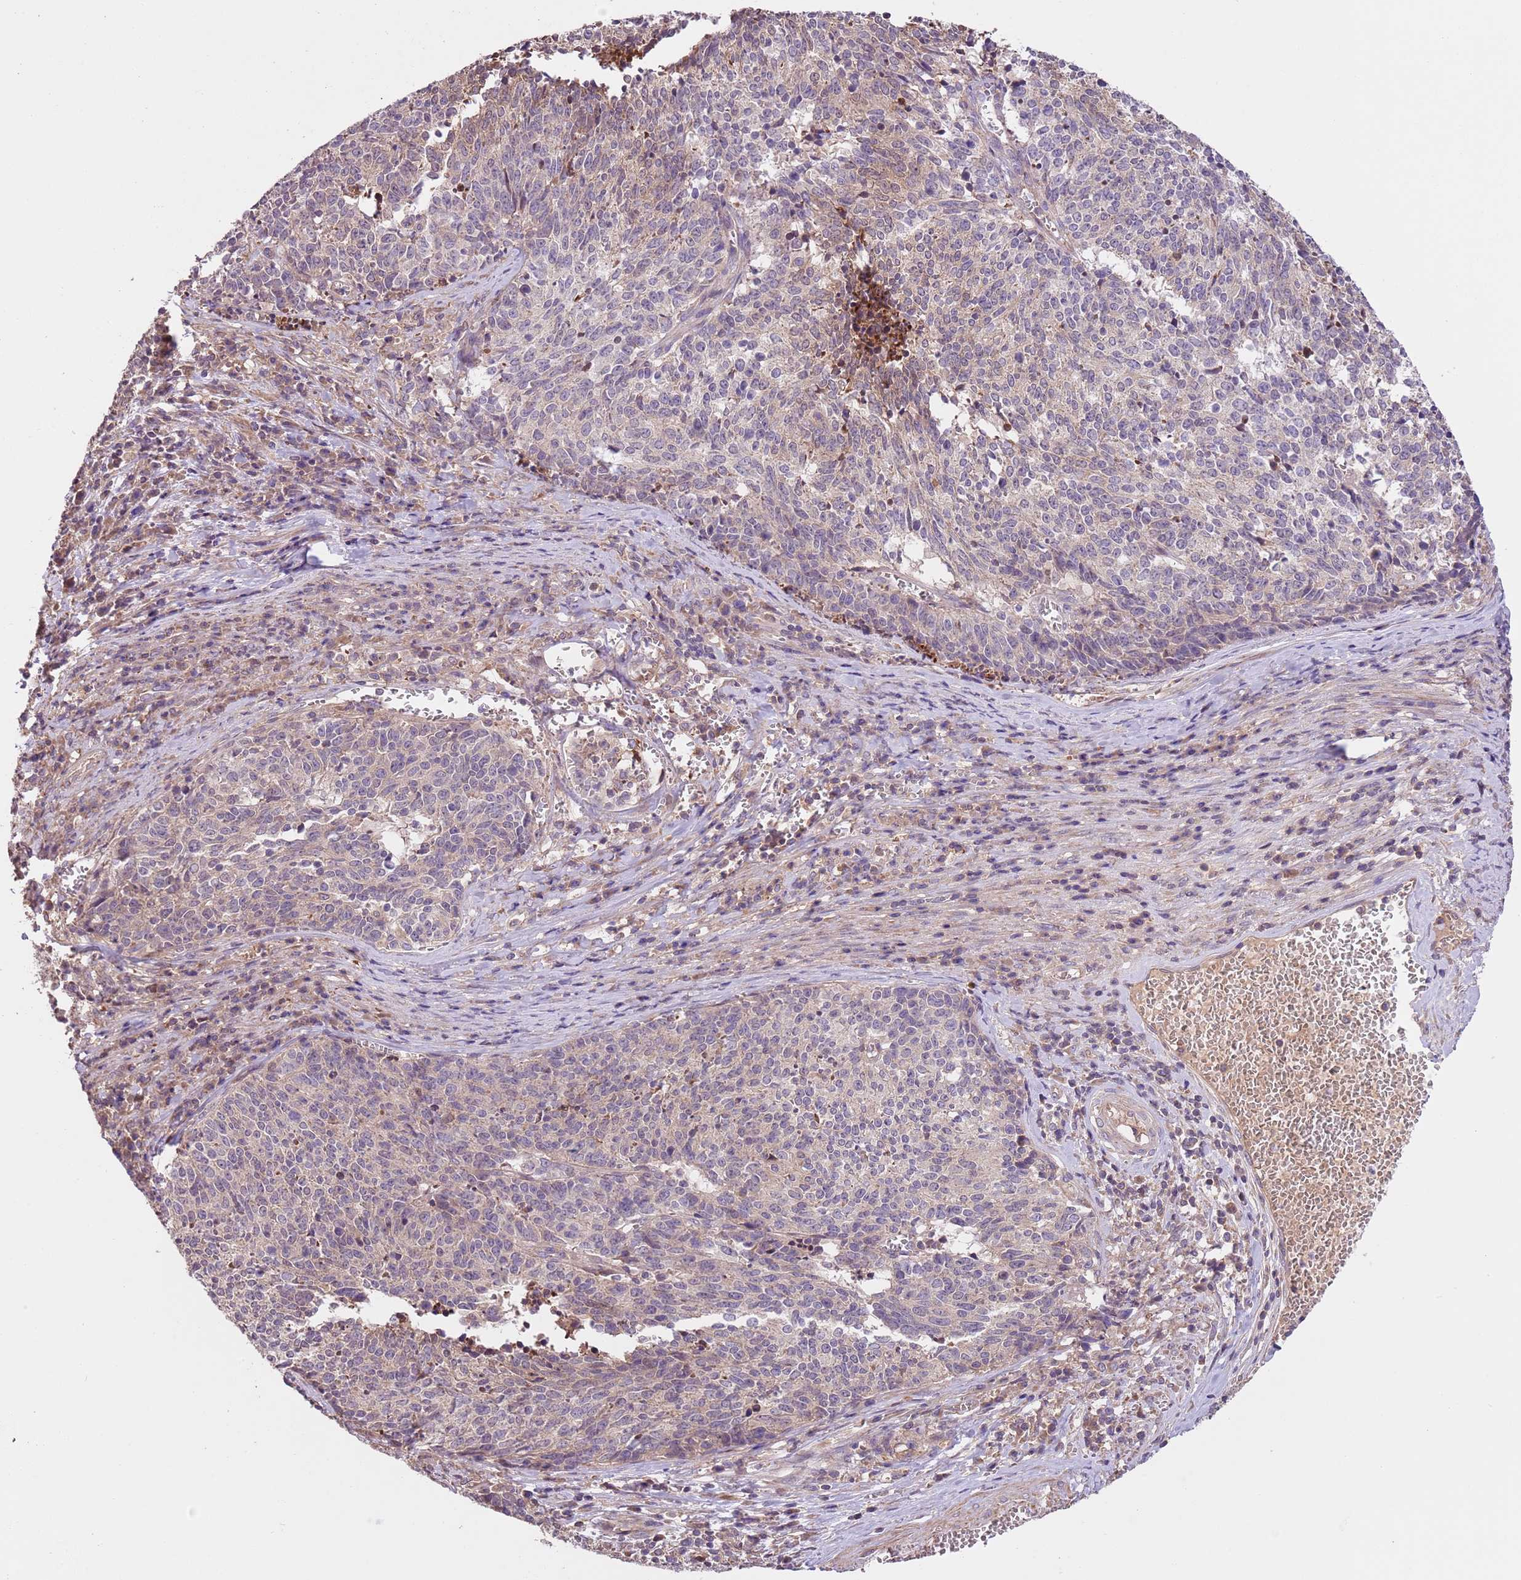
{"staining": {"intensity": "weak", "quantity": "<25%", "location": "cytoplasmic/membranous"}, "tissue": "cervical cancer", "cell_type": "Tumor cells", "image_type": "cancer", "snomed": [{"axis": "morphology", "description": "Squamous cell carcinoma, NOS"}, {"axis": "topography", "description": "Cervix"}], "caption": "Tumor cells are negative for brown protein staining in cervical cancer. Nuclei are stained in blue.", "gene": "FAM89B", "patient": {"sex": "female", "age": 29}}